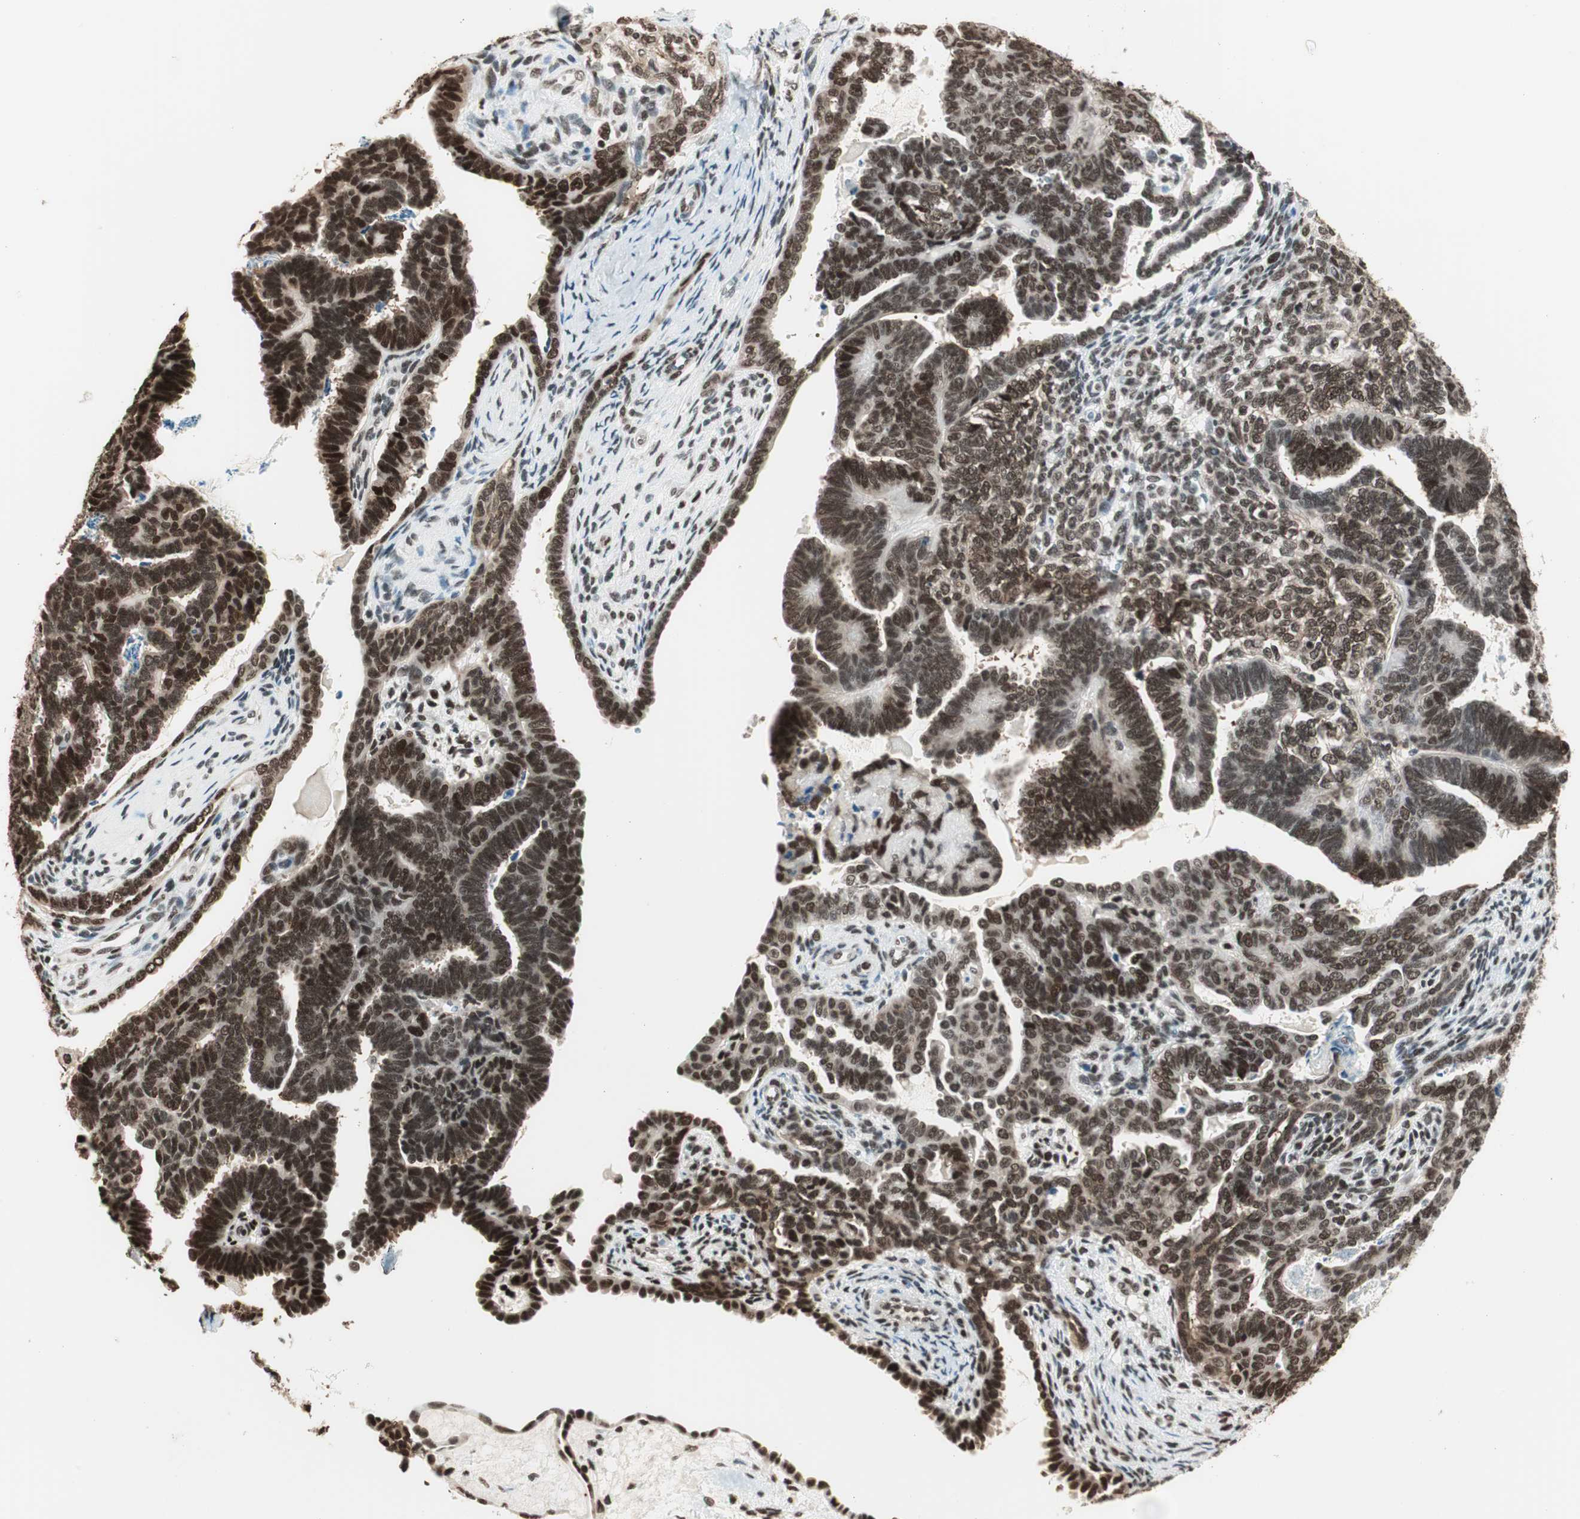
{"staining": {"intensity": "strong", "quantity": ">75%", "location": "nuclear"}, "tissue": "endometrial cancer", "cell_type": "Tumor cells", "image_type": "cancer", "snomed": [{"axis": "morphology", "description": "Neoplasm, malignant, NOS"}, {"axis": "topography", "description": "Endometrium"}], "caption": "This is an image of IHC staining of endometrial cancer (malignant neoplasm), which shows strong expression in the nuclear of tumor cells.", "gene": "SMARCE1", "patient": {"sex": "female", "age": 74}}